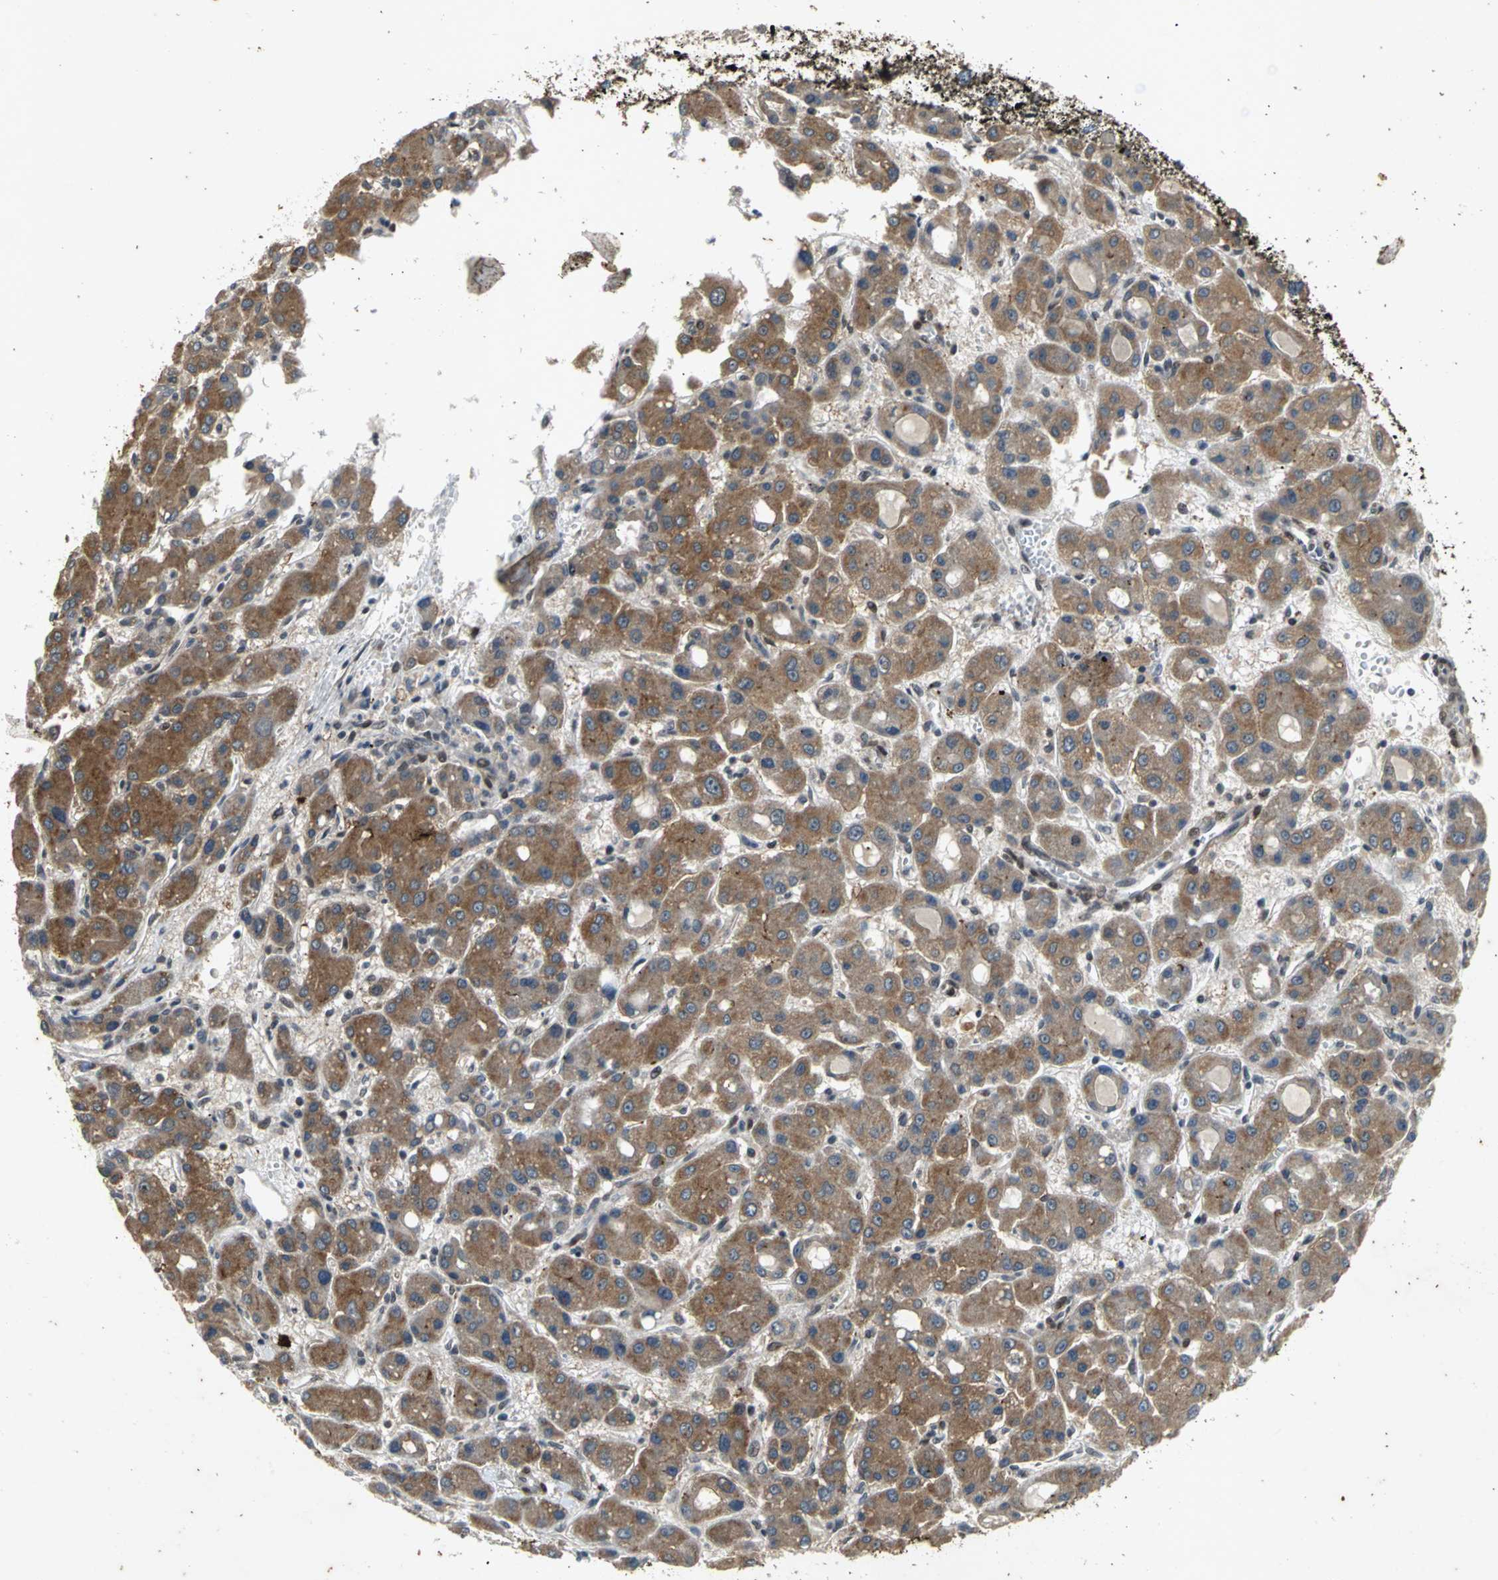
{"staining": {"intensity": "moderate", "quantity": ">75%", "location": "cytoplasmic/membranous"}, "tissue": "liver cancer", "cell_type": "Tumor cells", "image_type": "cancer", "snomed": [{"axis": "morphology", "description": "Carcinoma, Hepatocellular, NOS"}, {"axis": "topography", "description": "Liver"}], "caption": "Liver hepatocellular carcinoma stained with a brown dye exhibits moderate cytoplasmic/membranous positive positivity in approximately >75% of tumor cells.", "gene": "NOTCH3", "patient": {"sex": "male", "age": 55}}